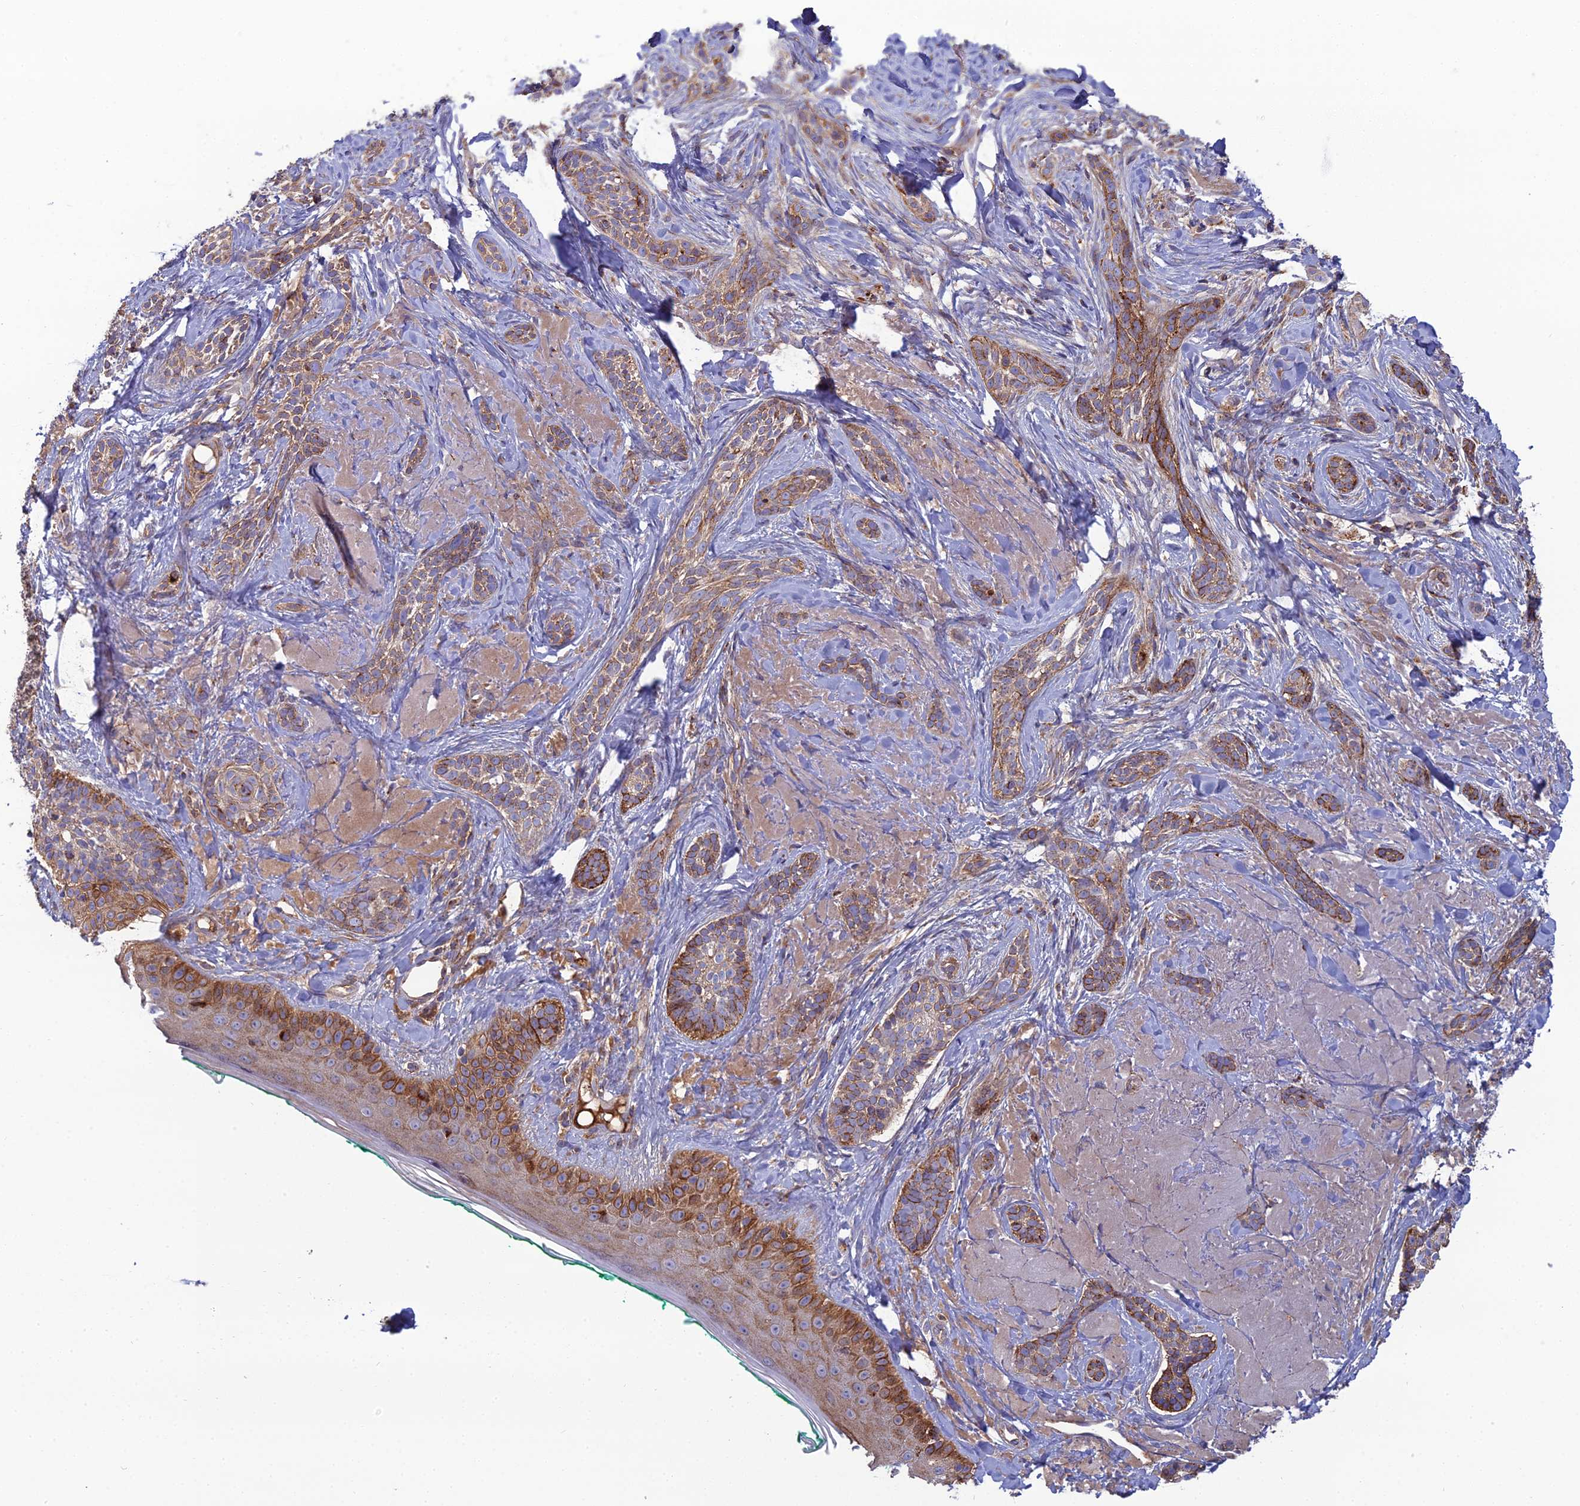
{"staining": {"intensity": "moderate", "quantity": ">75%", "location": "cytoplasmic/membranous"}, "tissue": "skin cancer", "cell_type": "Tumor cells", "image_type": "cancer", "snomed": [{"axis": "morphology", "description": "Basal cell carcinoma"}, {"axis": "topography", "description": "Skin"}], "caption": "Brown immunohistochemical staining in human skin cancer reveals moderate cytoplasmic/membranous positivity in about >75% of tumor cells. The staining is performed using DAB (3,3'-diaminobenzidine) brown chromogen to label protein expression. The nuclei are counter-stained blue using hematoxylin.", "gene": "LNPEP", "patient": {"sex": "male", "age": 71}}